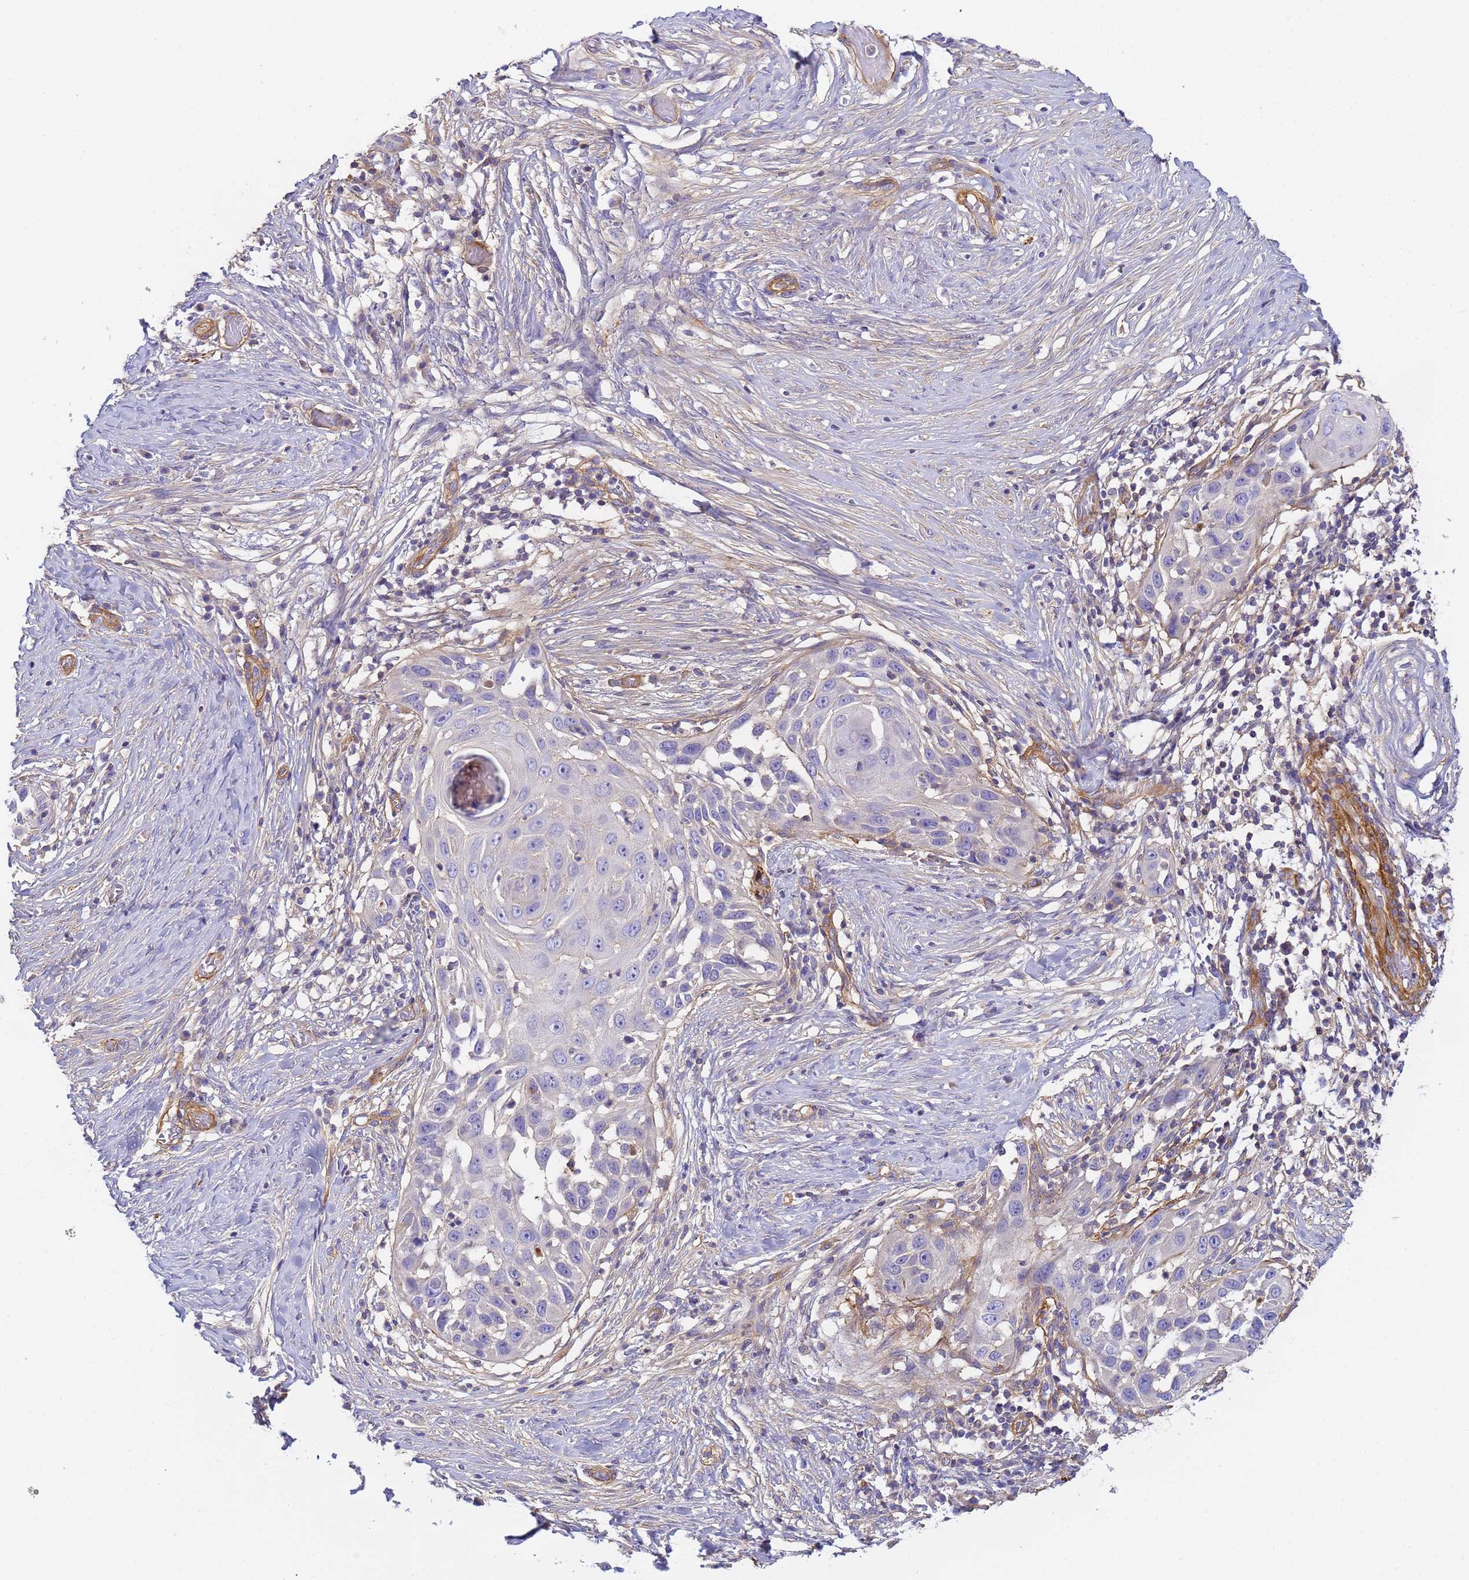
{"staining": {"intensity": "negative", "quantity": "none", "location": "none"}, "tissue": "skin cancer", "cell_type": "Tumor cells", "image_type": "cancer", "snomed": [{"axis": "morphology", "description": "Squamous cell carcinoma, NOS"}, {"axis": "topography", "description": "Skin"}], "caption": "There is no significant staining in tumor cells of skin cancer (squamous cell carcinoma).", "gene": "MYL12A", "patient": {"sex": "female", "age": 44}}